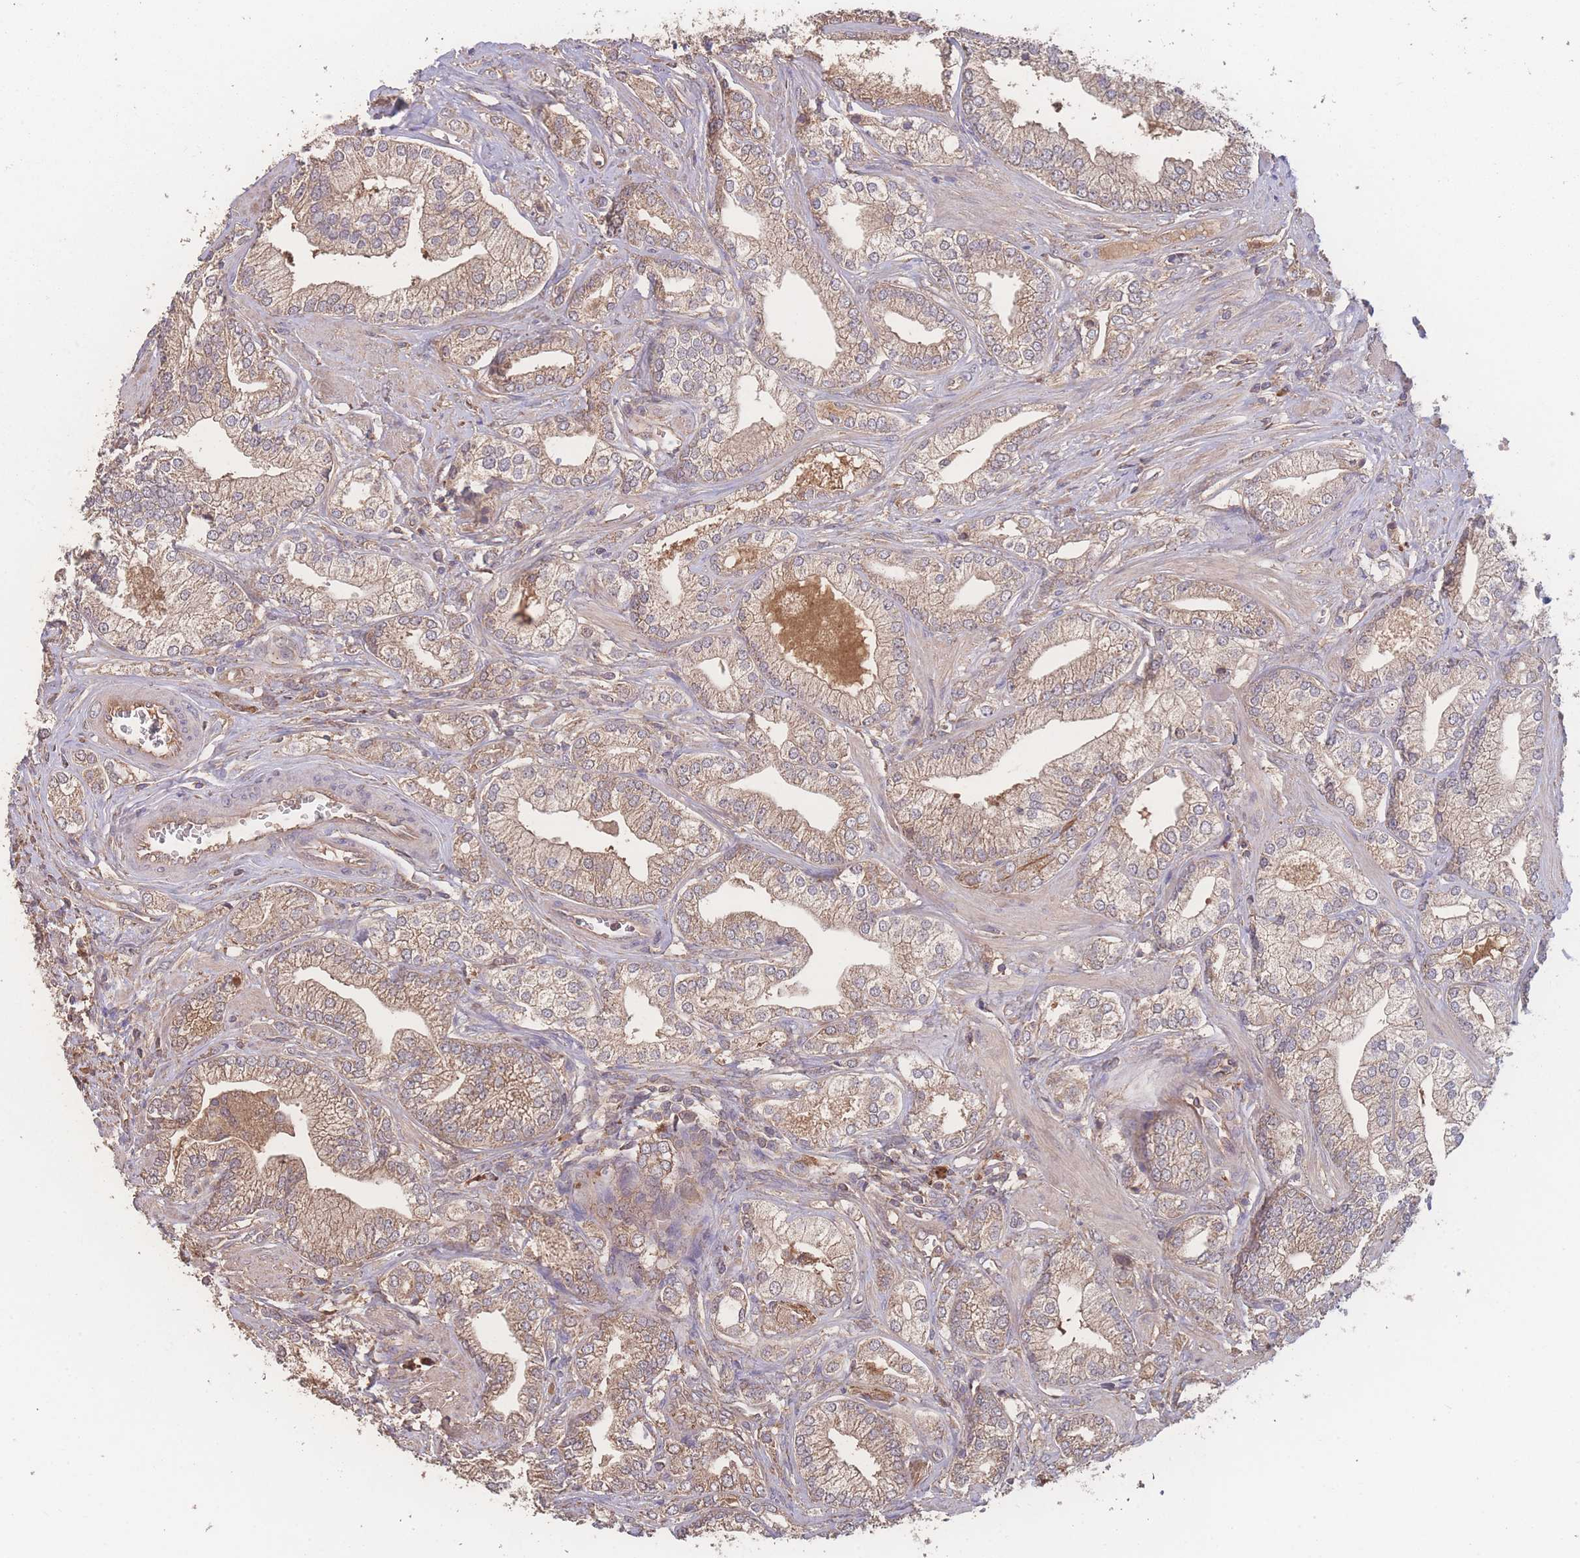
{"staining": {"intensity": "moderate", "quantity": ">75%", "location": "cytoplasmic/membranous"}, "tissue": "prostate cancer", "cell_type": "Tumor cells", "image_type": "cancer", "snomed": [{"axis": "morphology", "description": "Adenocarcinoma, High grade"}, {"axis": "topography", "description": "Prostate"}], "caption": "Prostate cancer stained for a protein reveals moderate cytoplasmic/membranous positivity in tumor cells.", "gene": "ATXN10", "patient": {"sex": "male", "age": 50}}